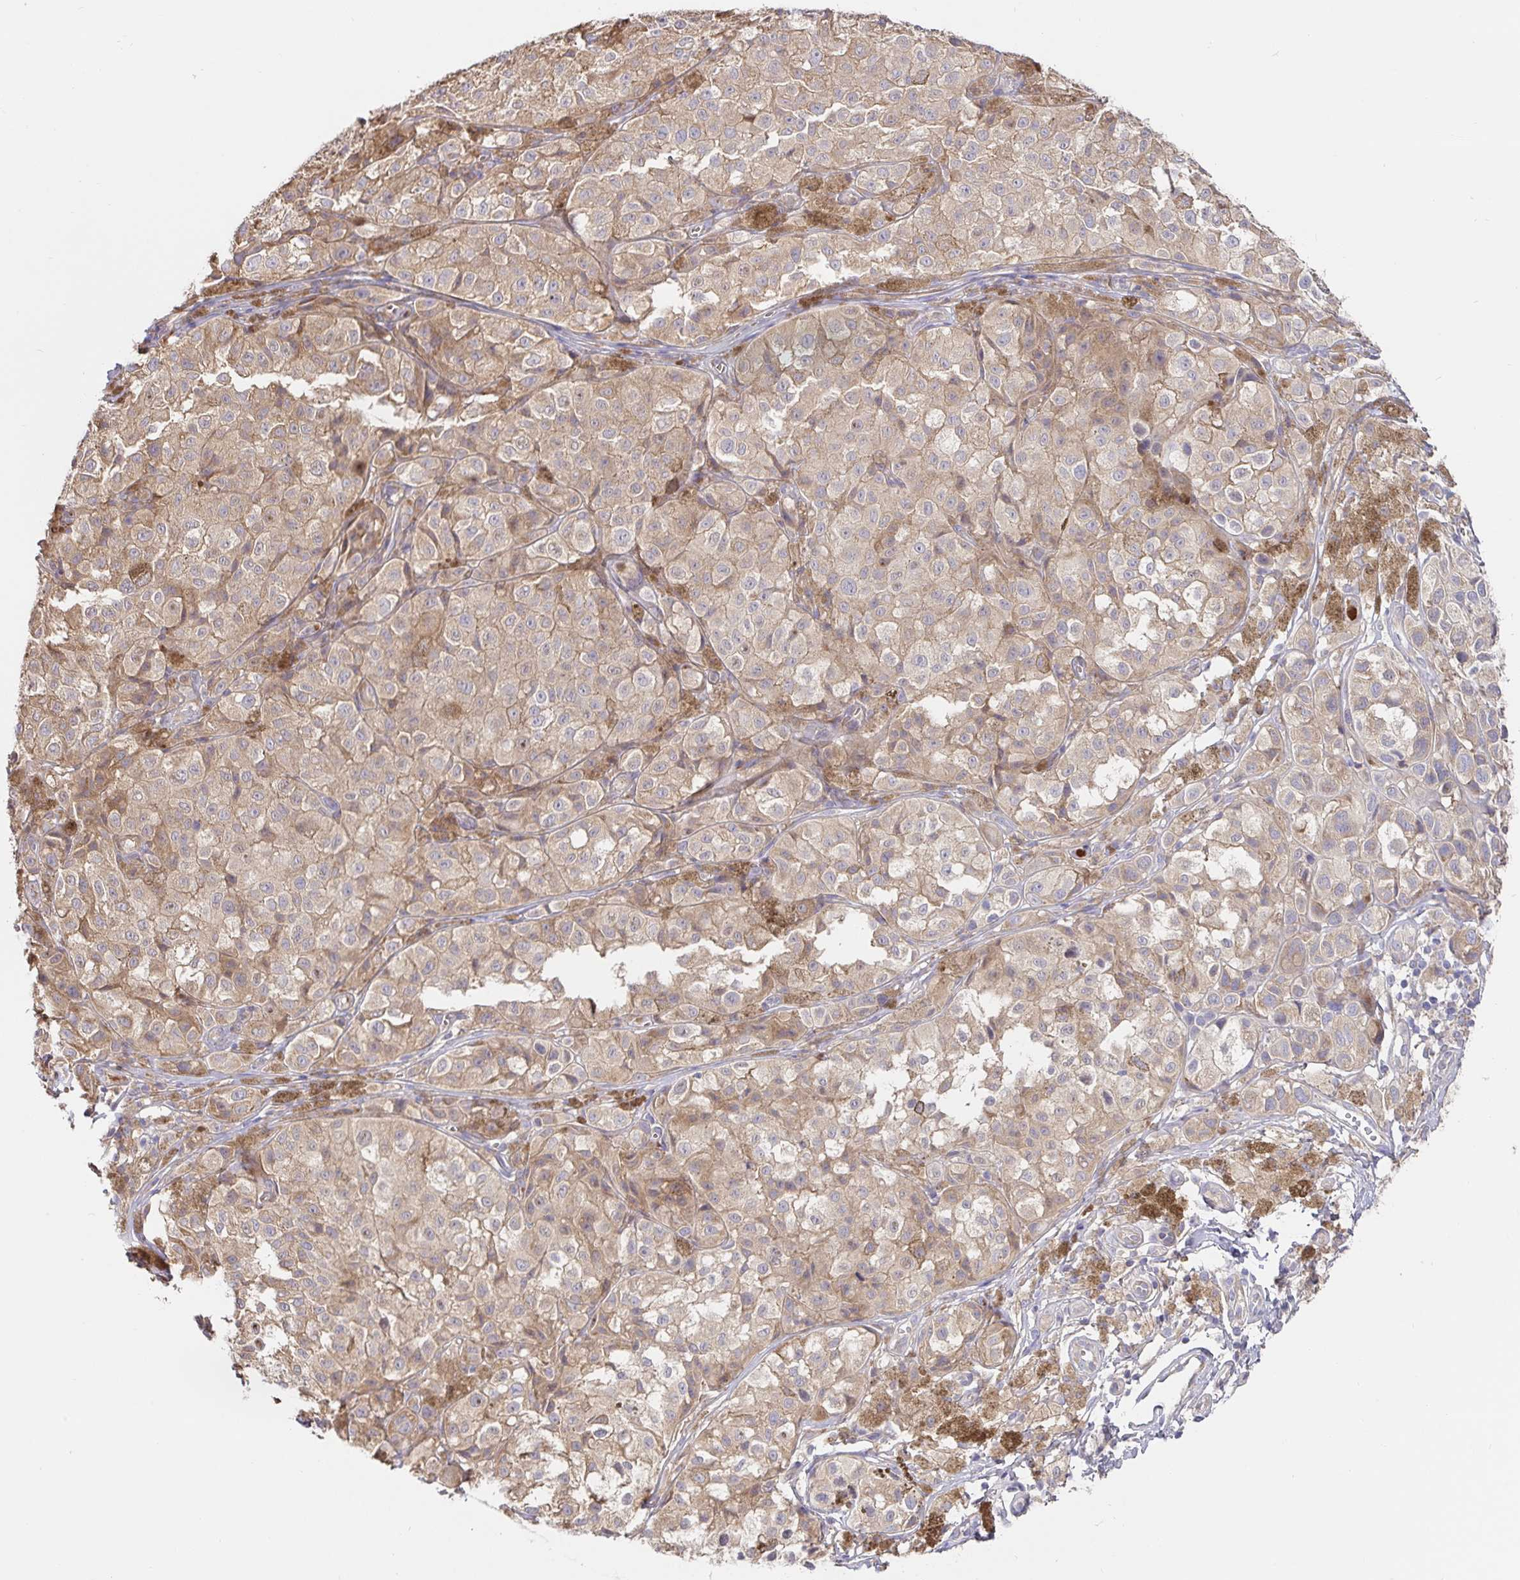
{"staining": {"intensity": "moderate", "quantity": ">75%", "location": "cytoplasmic/membranous"}, "tissue": "melanoma", "cell_type": "Tumor cells", "image_type": "cancer", "snomed": [{"axis": "morphology", "description": "Malignant melanoma, NOS"}, {"axis": "topography", "description": "Skin"}], "caption": "Tumor cells show medium levels of moderate cytoplasmic/membranous expression in about >75% of cells in malignant melanoma.", "gene": "PDPK1", "patient": {"sex": "male", "age": 61}}